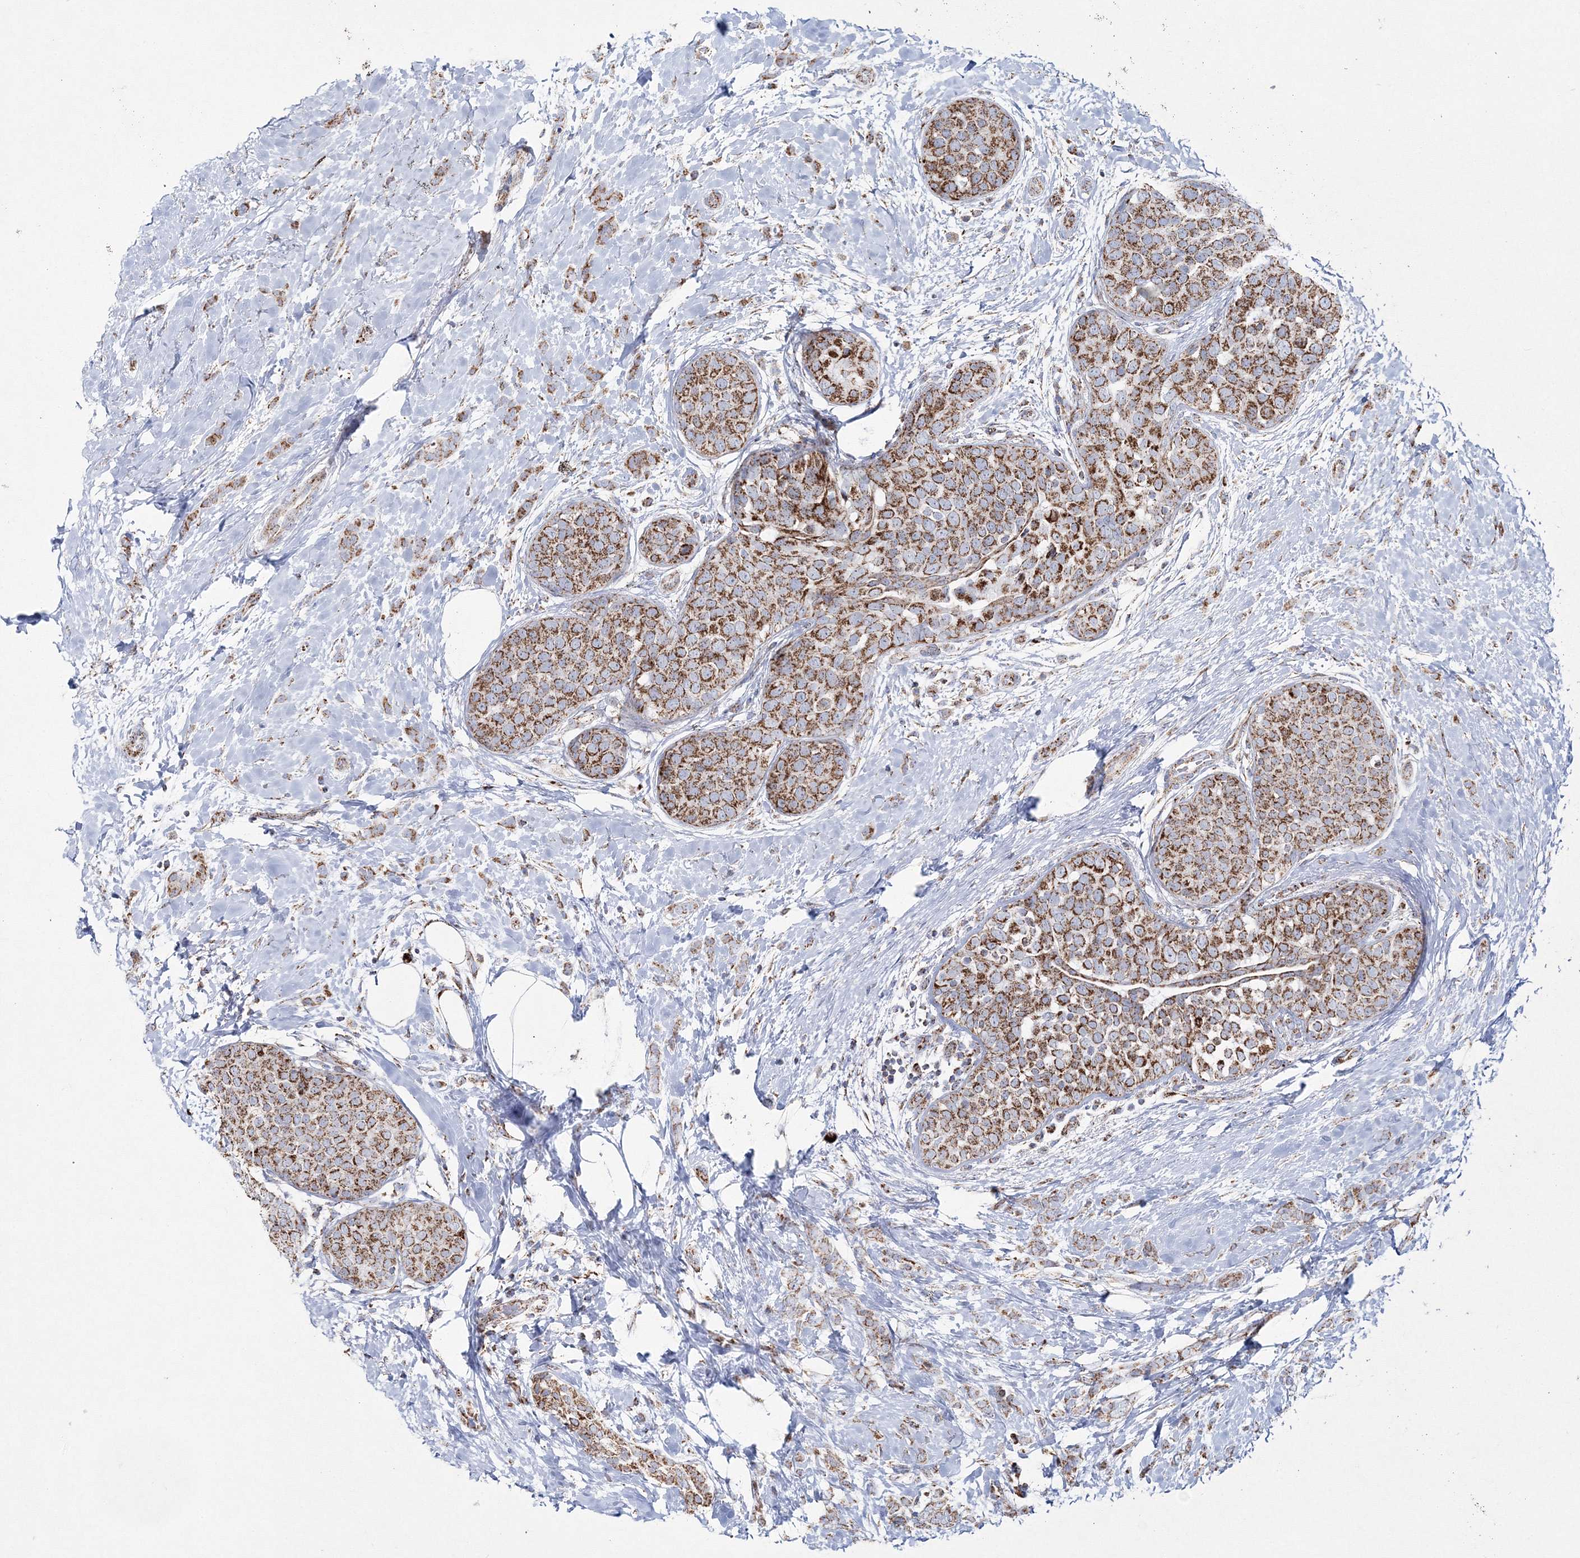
{"staining": {"intensity": "moderate", "quantity": ">75%", "location": "cytoplasmic/membranous"}, "tissue": "breast cancer", "cell_type": "Tumor cells", "image_type": "cancer", "snomed": [{"axis": "morphology", "description": "Lobular carcinoma, in situ"}, {"axis": "morphology", "description": "Lobular carcinoma"}, {"axis": "topography", "description": "Breast"}], "caption": "Protein analysis of lobular carcinoma (breast) tissue displays moderate cytoplasmic/membranous staining in about >75% of tumor cells.", "gene": "HIBCH", "patient": {"sex": "female", "age": 41}}